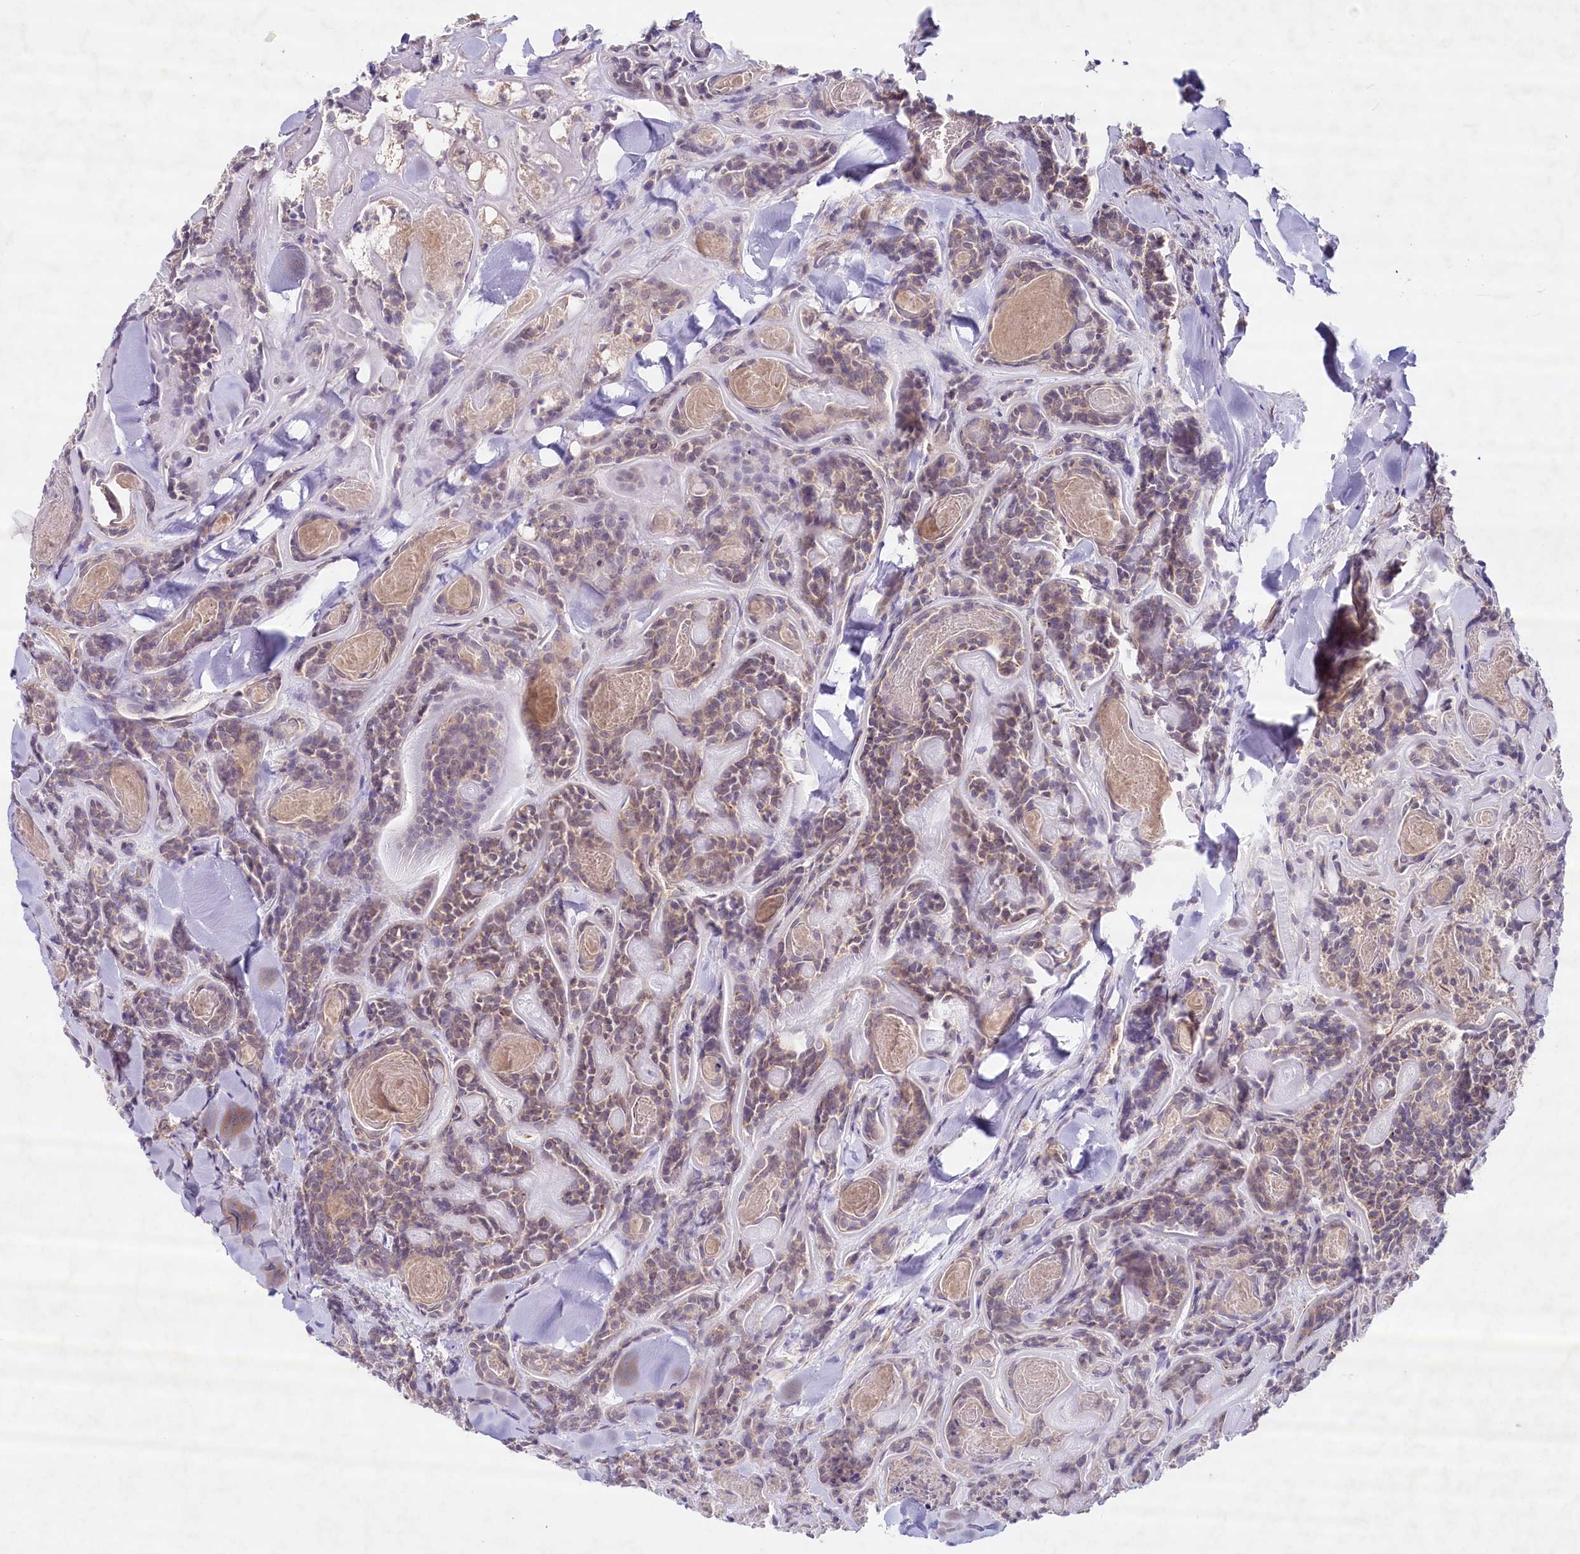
{"staining": {"intensity": "weak", "quantity": "25%-75%", "location": "cytoplasmic/membranous"}, "tissue": "head and neck cancer", "cell_type": "Tumor cells", "image_type": "cancer", "snomed": [{"axis": "morphology", "description": "Adenocarcinoma, NOS"}, {"axis": "topography", "description": "Salivary gland"}, {"axis": "topography", "description": "Head-Neck"}], "caption": "Adenocarcinoma (head and neck) was stained to show a protein in brown. There is low levels of weak cytoplasmic/membranous staining in approximately 25%-75% of tumor cells.", "gene": "TNIP1", "patient": {"sex": "female", "age": 63}}